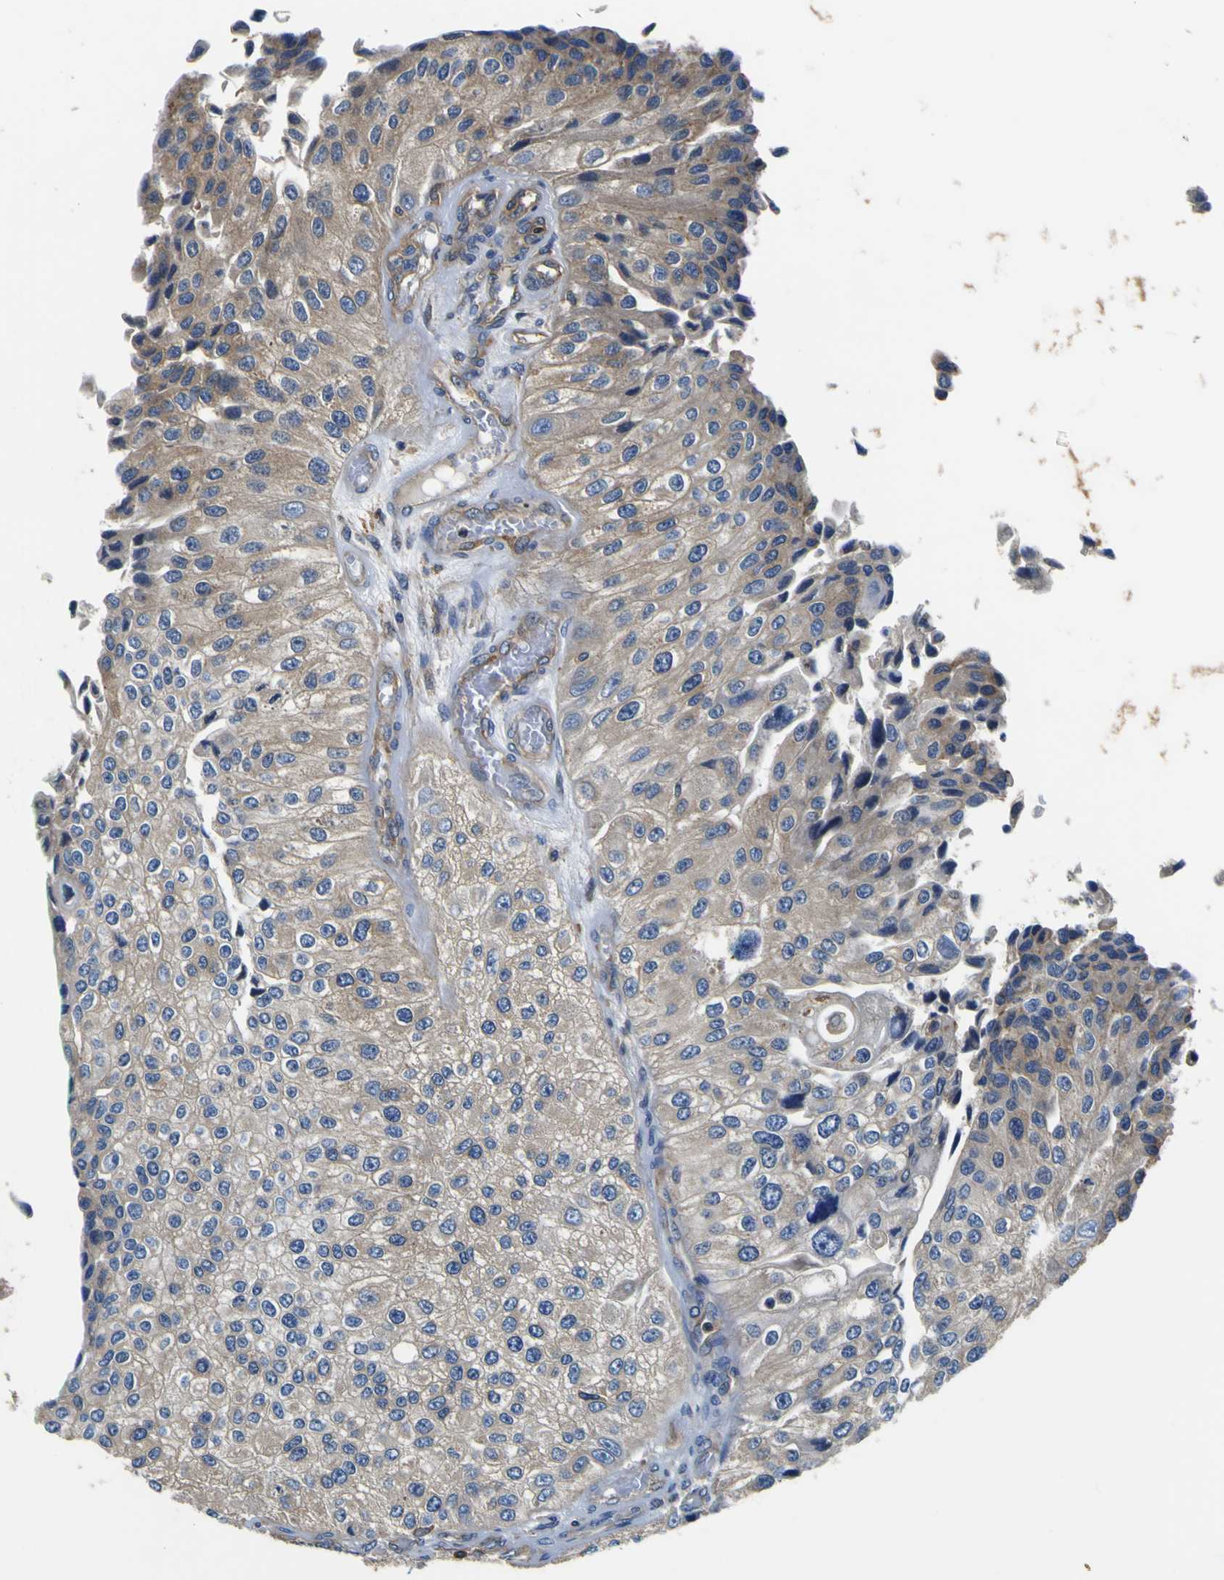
{"staining": {"intensity": "weak", "quantity": ">75%", "location": "cytoplasmic/membranous"}, "tissue": "urothelial cancer", "cell_type": "Tumor cells", "image_type": "cancer", "snomed": [{"axis": "morphology", "description": "Urothelial carcinoma, High grade"}, {"axis": "topography", "description": "Kidney"}, {"axis": "topography", "description": "Urinary bladder"}], "caption": "Urothelial cancer stained with a brown dye displays weak cytoplasmic/membranous positive expression in about >75% of tumor cells.", "gene": "CNR2", "patient": {"sex": "male", "age": 77}}